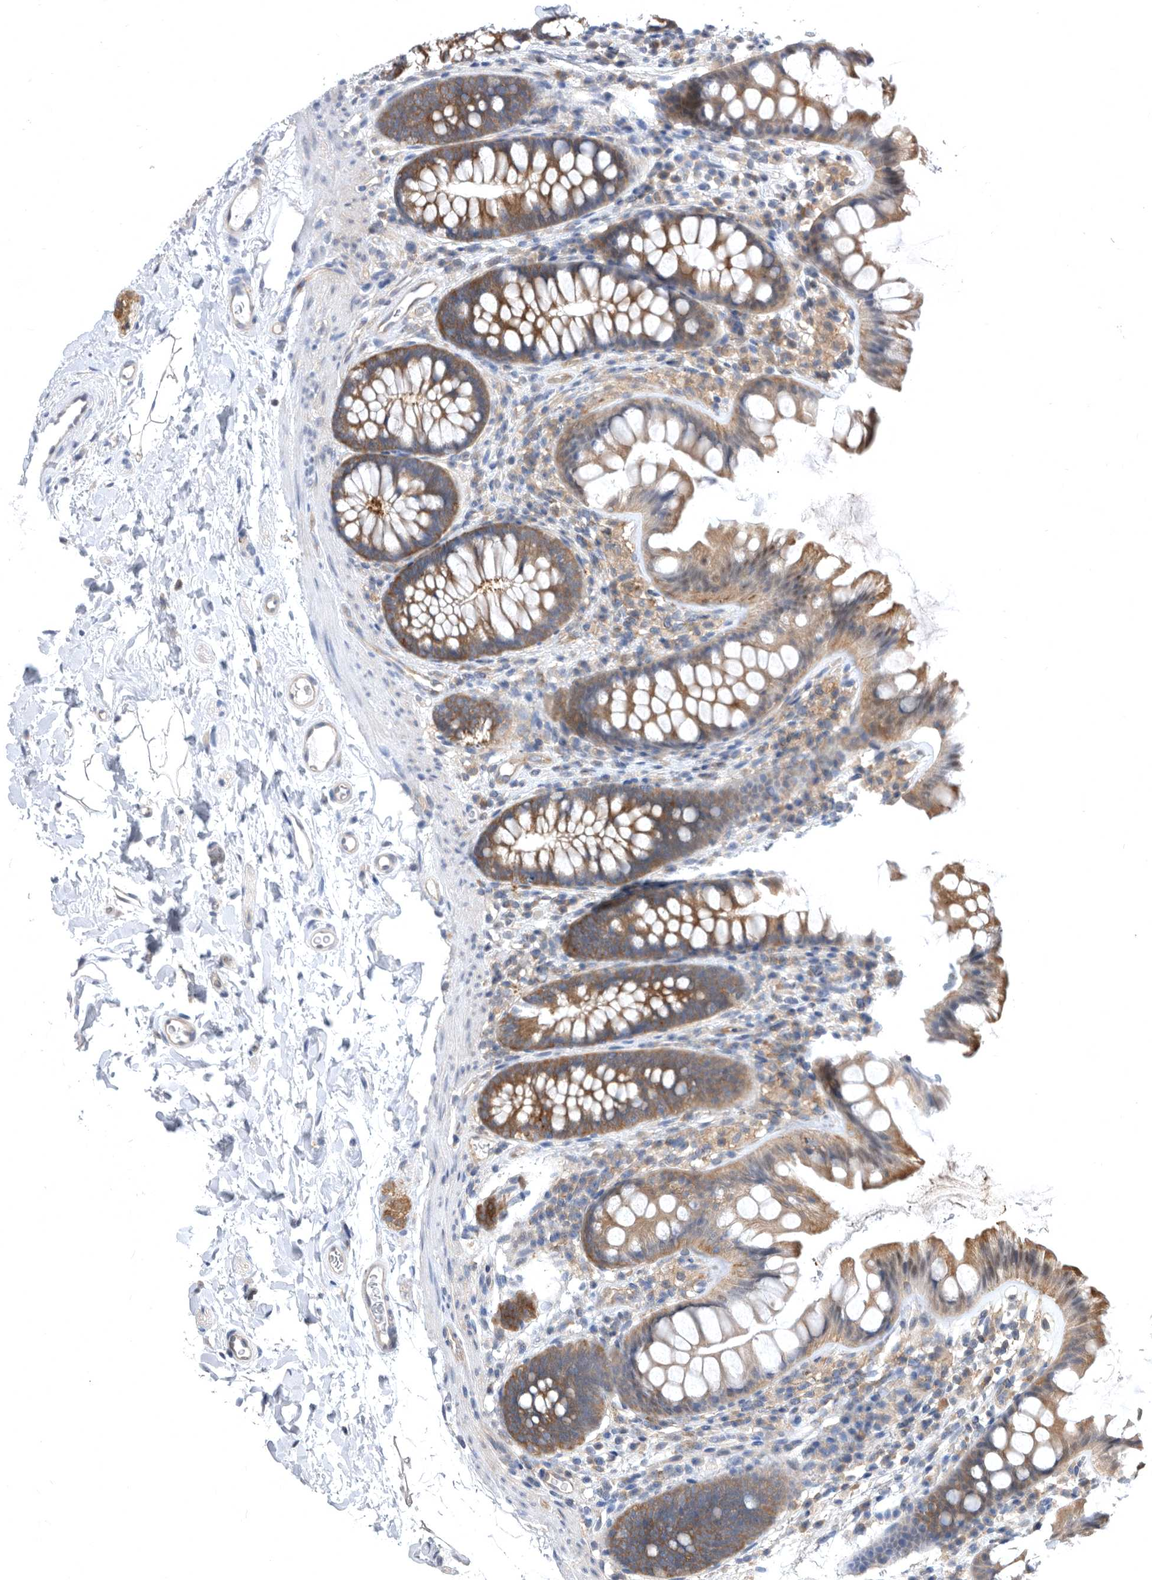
{"staining": {"intensity": "negative", "quantity": "none", "location": "none"}, "tissue": "colon", "cell_type": "Endothelial cells", "image_type": "normal", "snomed": [{"axis": "morphology", "description": "Normal tissue, NOS"}, {"axis": "topography", "description": "Colon"}], "caption": "IHC photomicrograph of benign colon stained for a protein (brown), which demonstrates no staining in endothelial cells. (Stains: DAB IHC with hematoxylin counter stain, Microscopy: brightfield microscopy at high magnification).", "gene": "CCT4", "patient": {"sex": "female", "age": 62}}